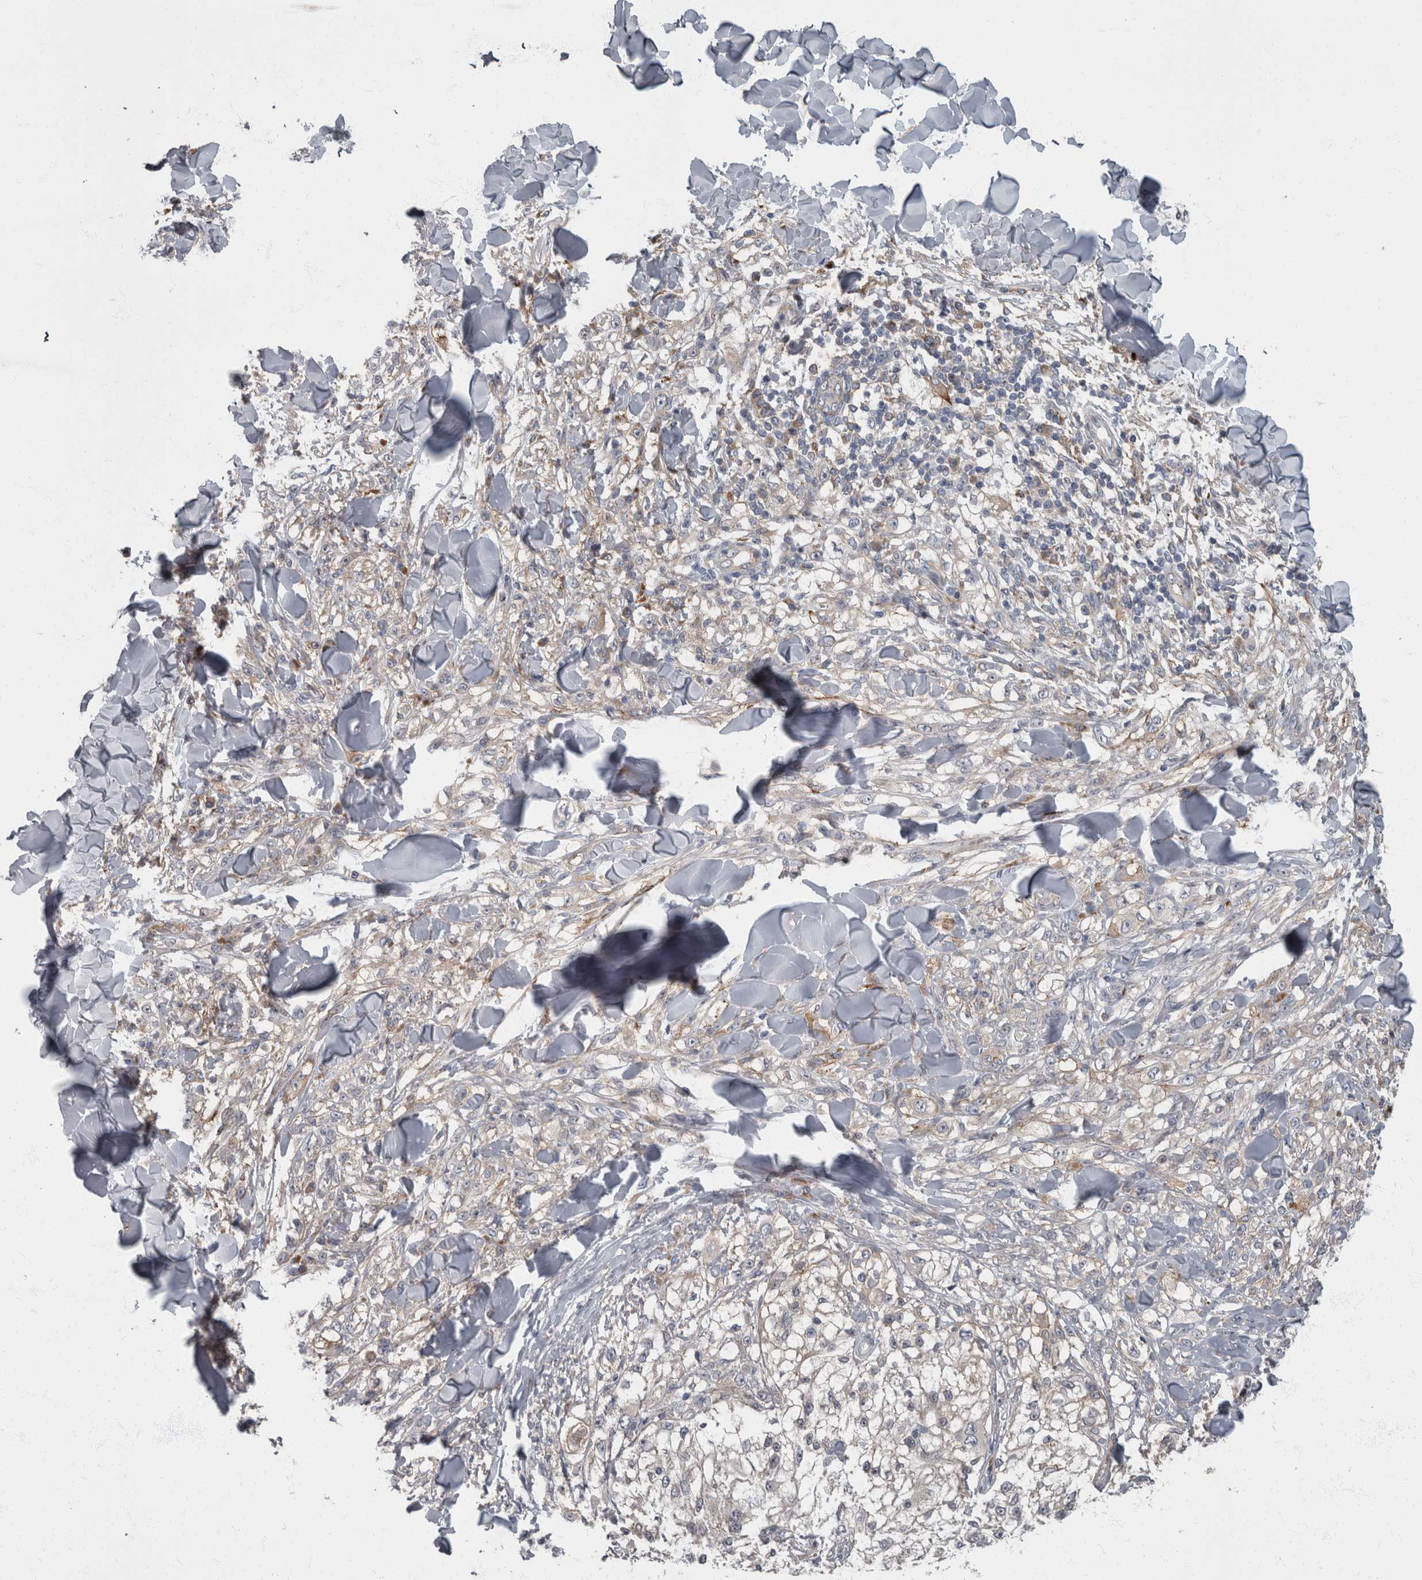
{"staining": {"intensity": "negative", "quantity": "none", "location": "none"}, "tissue": "melanoma", "cell_type": "Tumor cells", "image_type": "cancer", "snomed": [{"axis": "morphology", "description": "Malignant melanoma, NOS"}, {"axis": "topography", "description": "Skin of head"}], "caption": "Tumor cells are negative for brown protein staining in melanoma.", "gene": "CDC42BPG", "patient": {"sex": "male", "age": 83}}